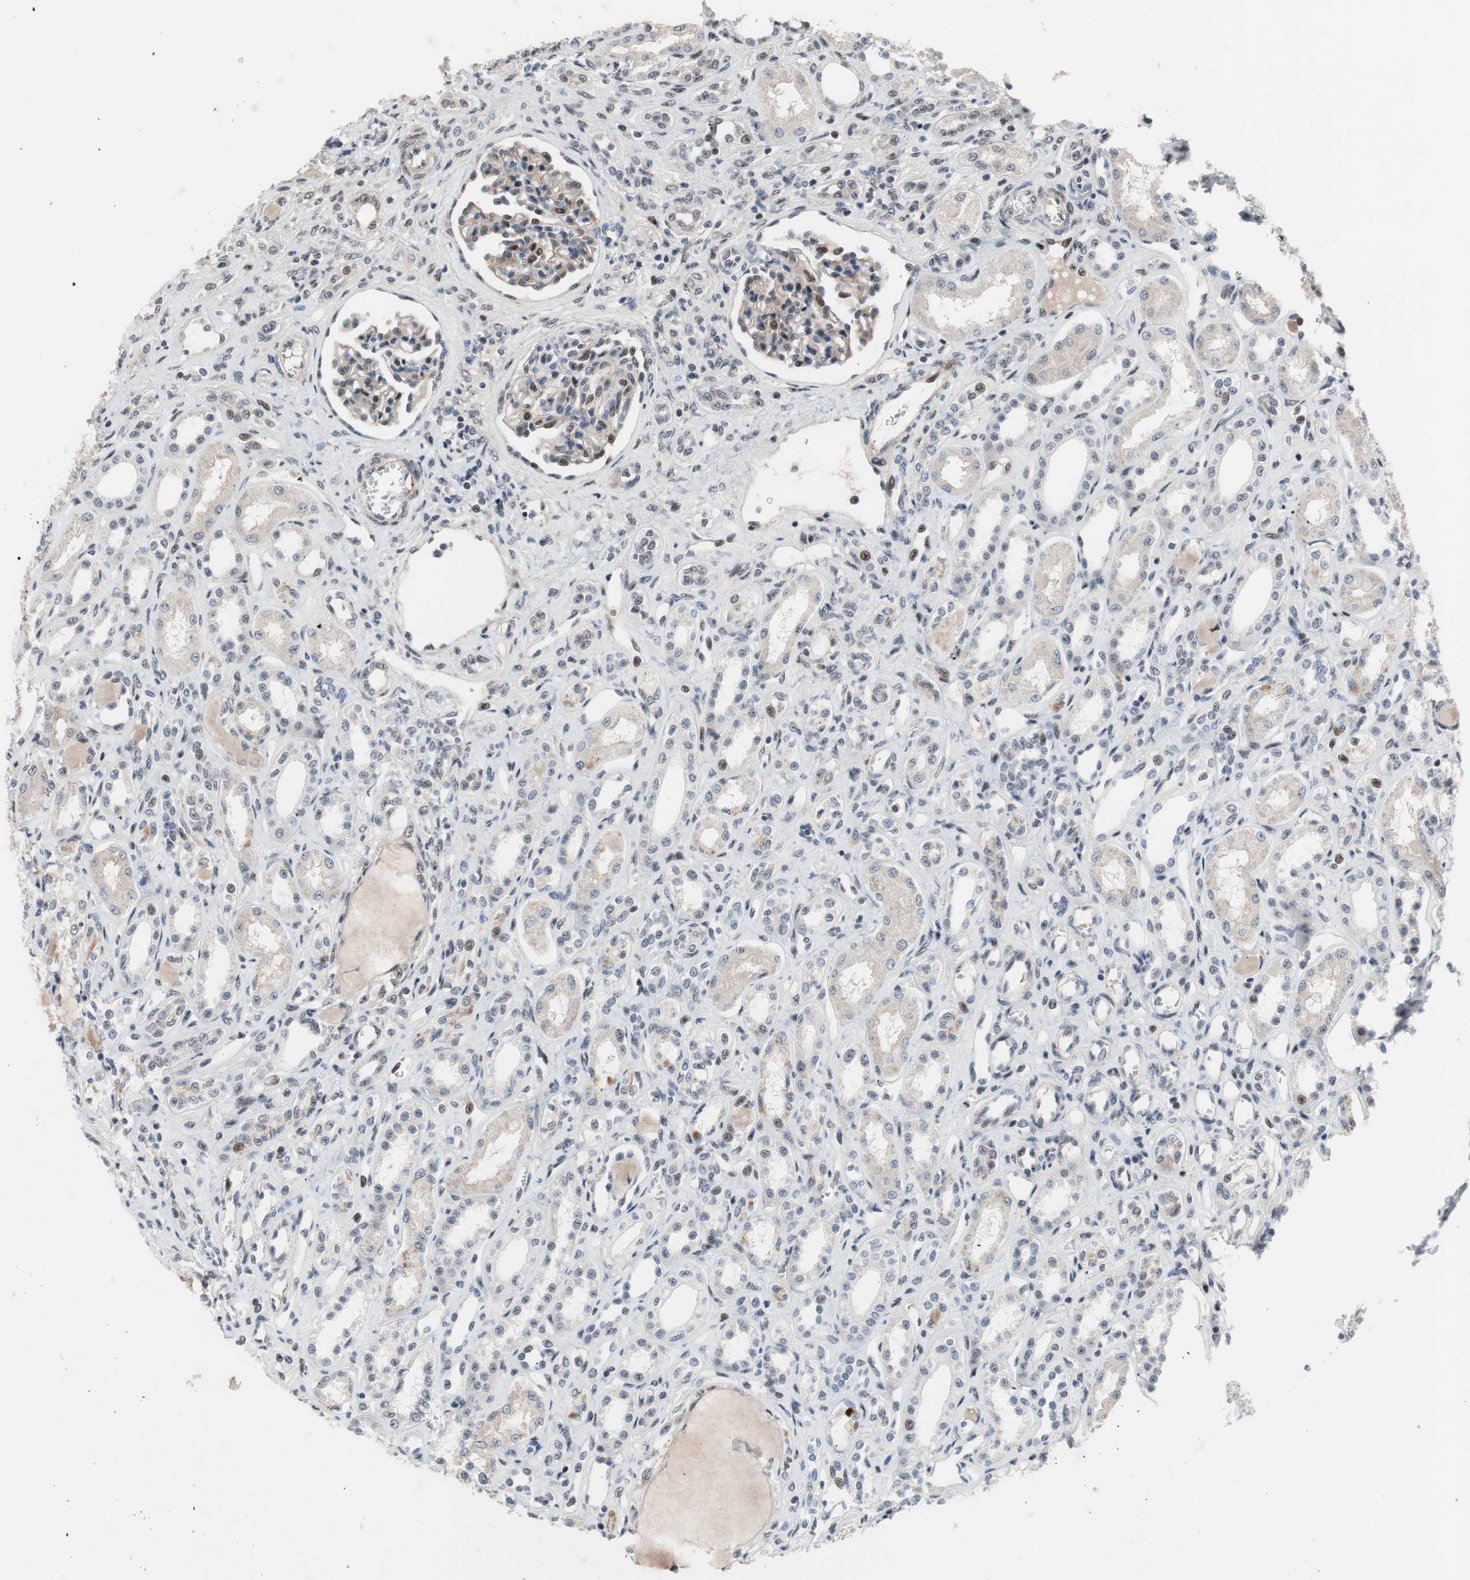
{"staining": {"intensity": "moderate", "quantity": "<25%", "location": "cytoplasmic/membranous,nuclear"}, "tissue": "kidney", "cell_type": "Cells in glomeruli", "image_type": "normal", "snomed": [{"axis": "morphology", "description": "Normal tissue, NOS"}, {"axis": "topography", "description": "Kidney"}], "caption": "A brown stain shows moderate cytoplasmic/membranous,nuclear positivity of a protein in cells in glomeruli of benign human kidney.", "gene": "PINX1", "patient": {"sex": "male", "age": 7}}